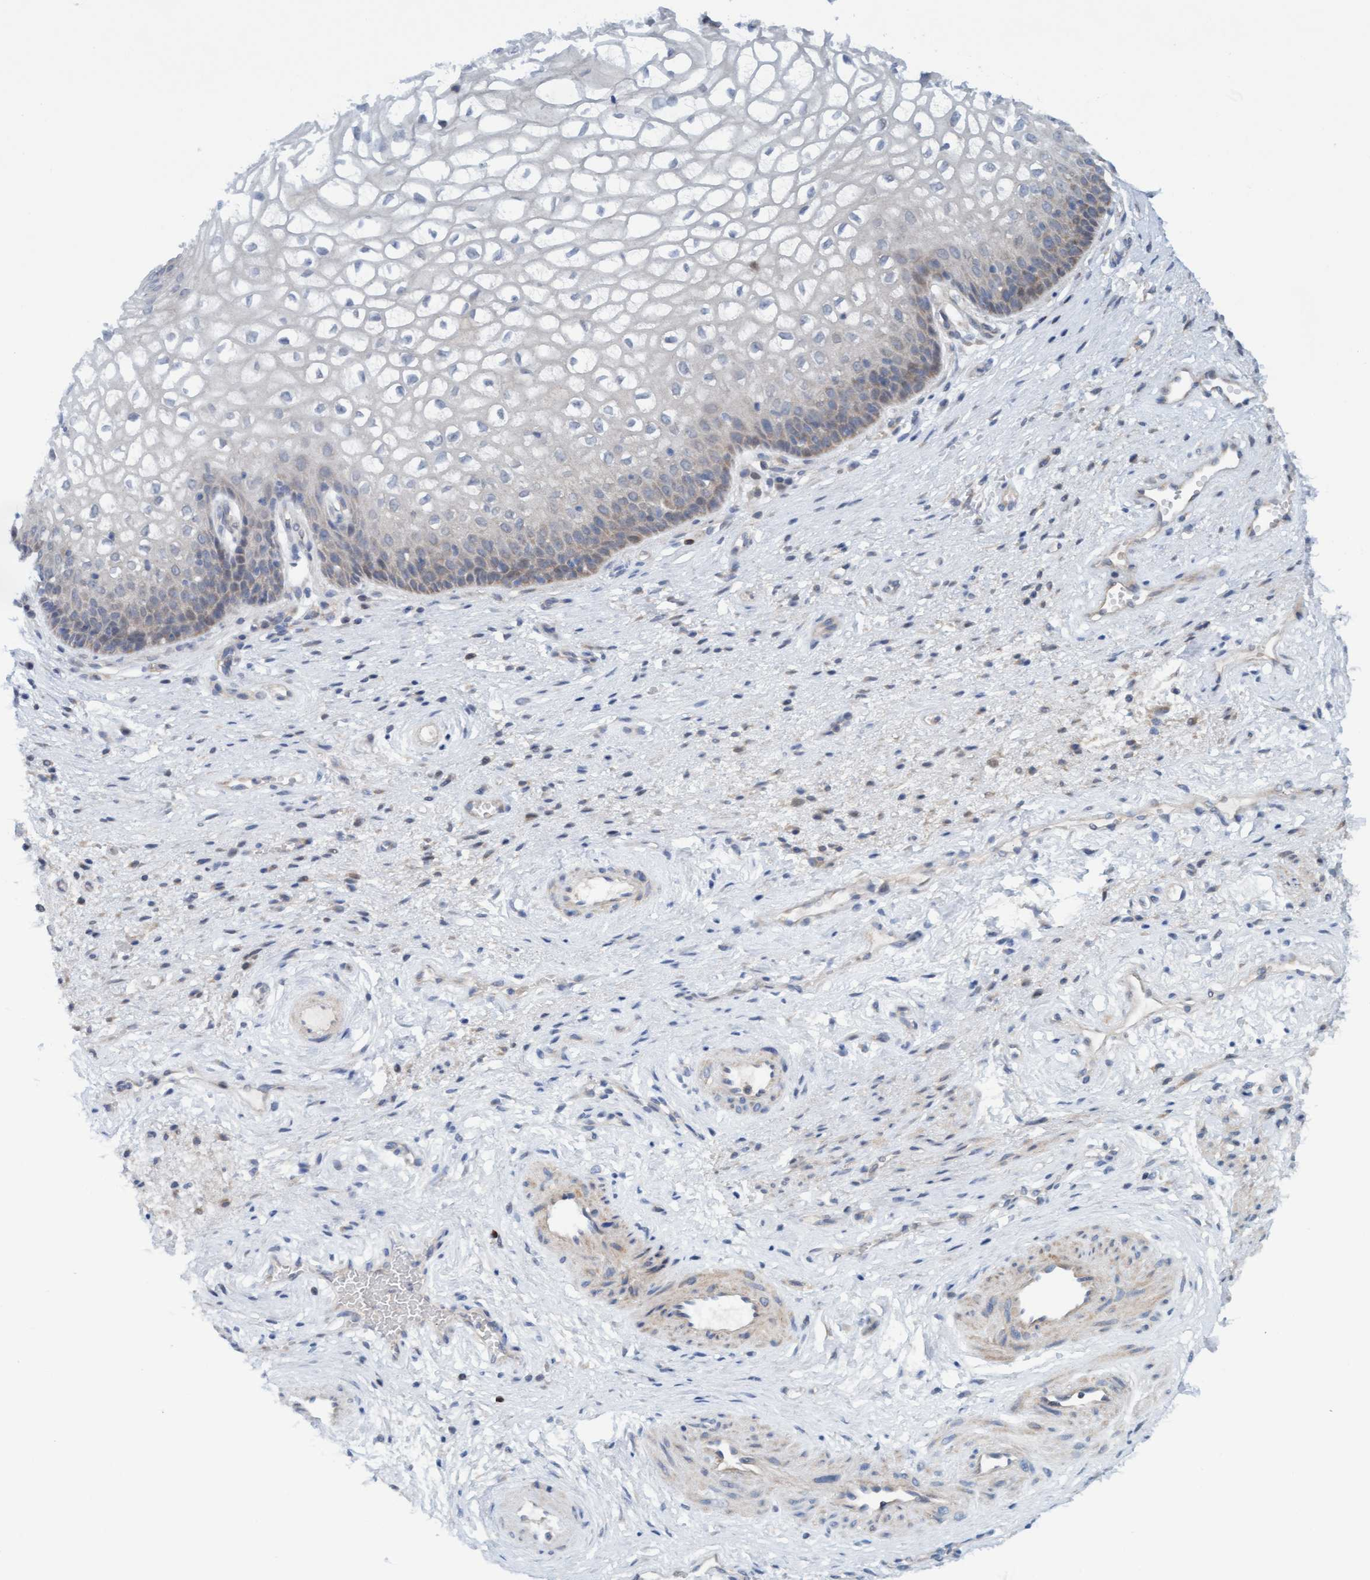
{"staining": {"intensity": "weak", "quantity": "<25%", "location": "cytoplasmic/membranous"}, "tissue": "vagina", "cell_type": "Squamous epithelial cells", "image_type": "normal", "snomed": [{"axis": "morphology", "description": "Normal tissue, NOS"}, {"axis": "topography", "description": "Vagina"}], "caption": "Squamous epithelial cells are negative for protein expression in benign human vagina.", "gene": "KLHL25", "patient": {"sex": "female", "age": 34}}